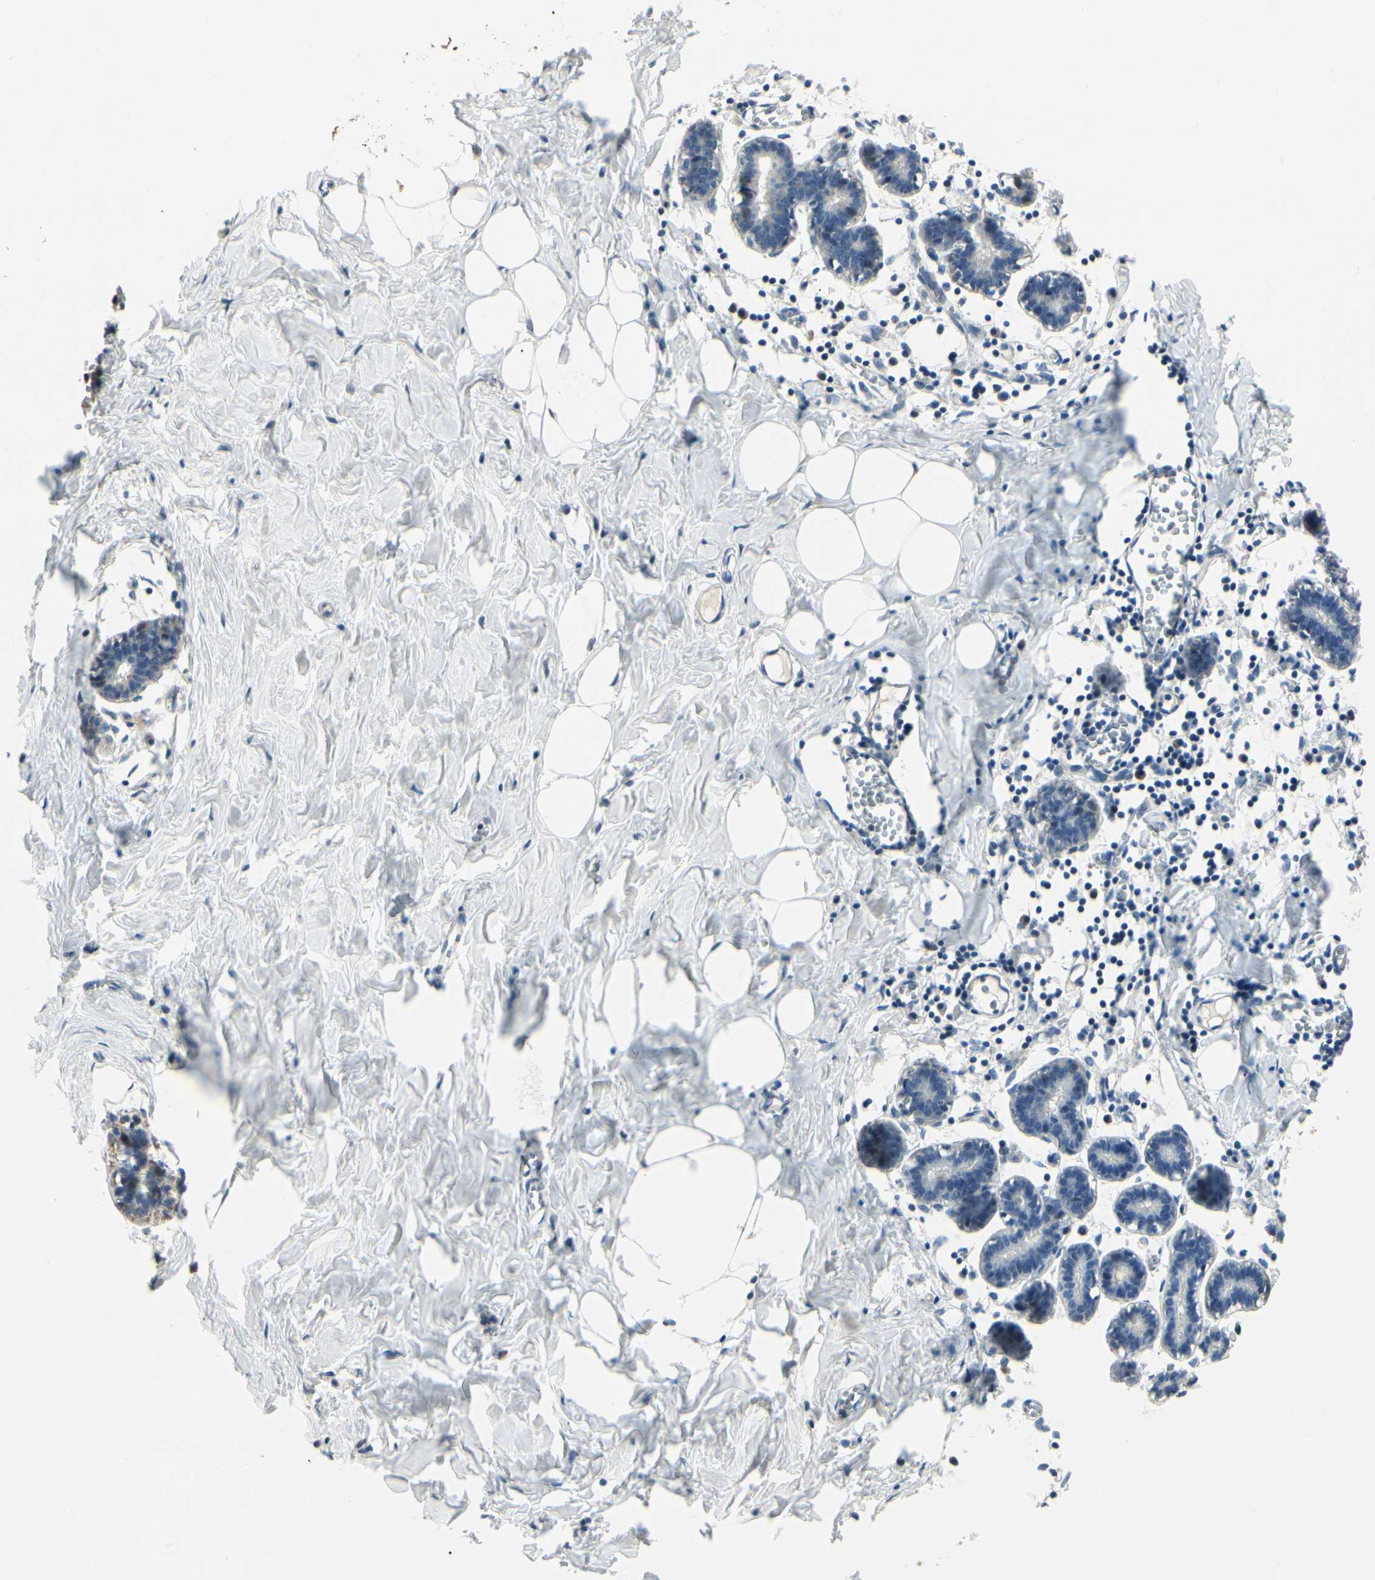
{"staining": {"intensity": "weak", "quantity": ">75%", "location": "cytoplasmic/membranous"}, "tissue": "breast", "cell_type": "Adipocytes", "image_type": "normal", "snomed": [{"axis": "morphology", "description": "Normal tissue, NOS"}, {"axis": "topography", "description": "Breast"}], "caption": "Adipocytes demonstrate weak cytoplasmic/membranous expression in about >75% of cells in unremarkable breast. Using DAB (brown) and hematoxylin (blue) stains, captured at high magnification using brightfield microscopy.", "gene": "P4HA3", "patient": {"sex": "female", "age": 27}}